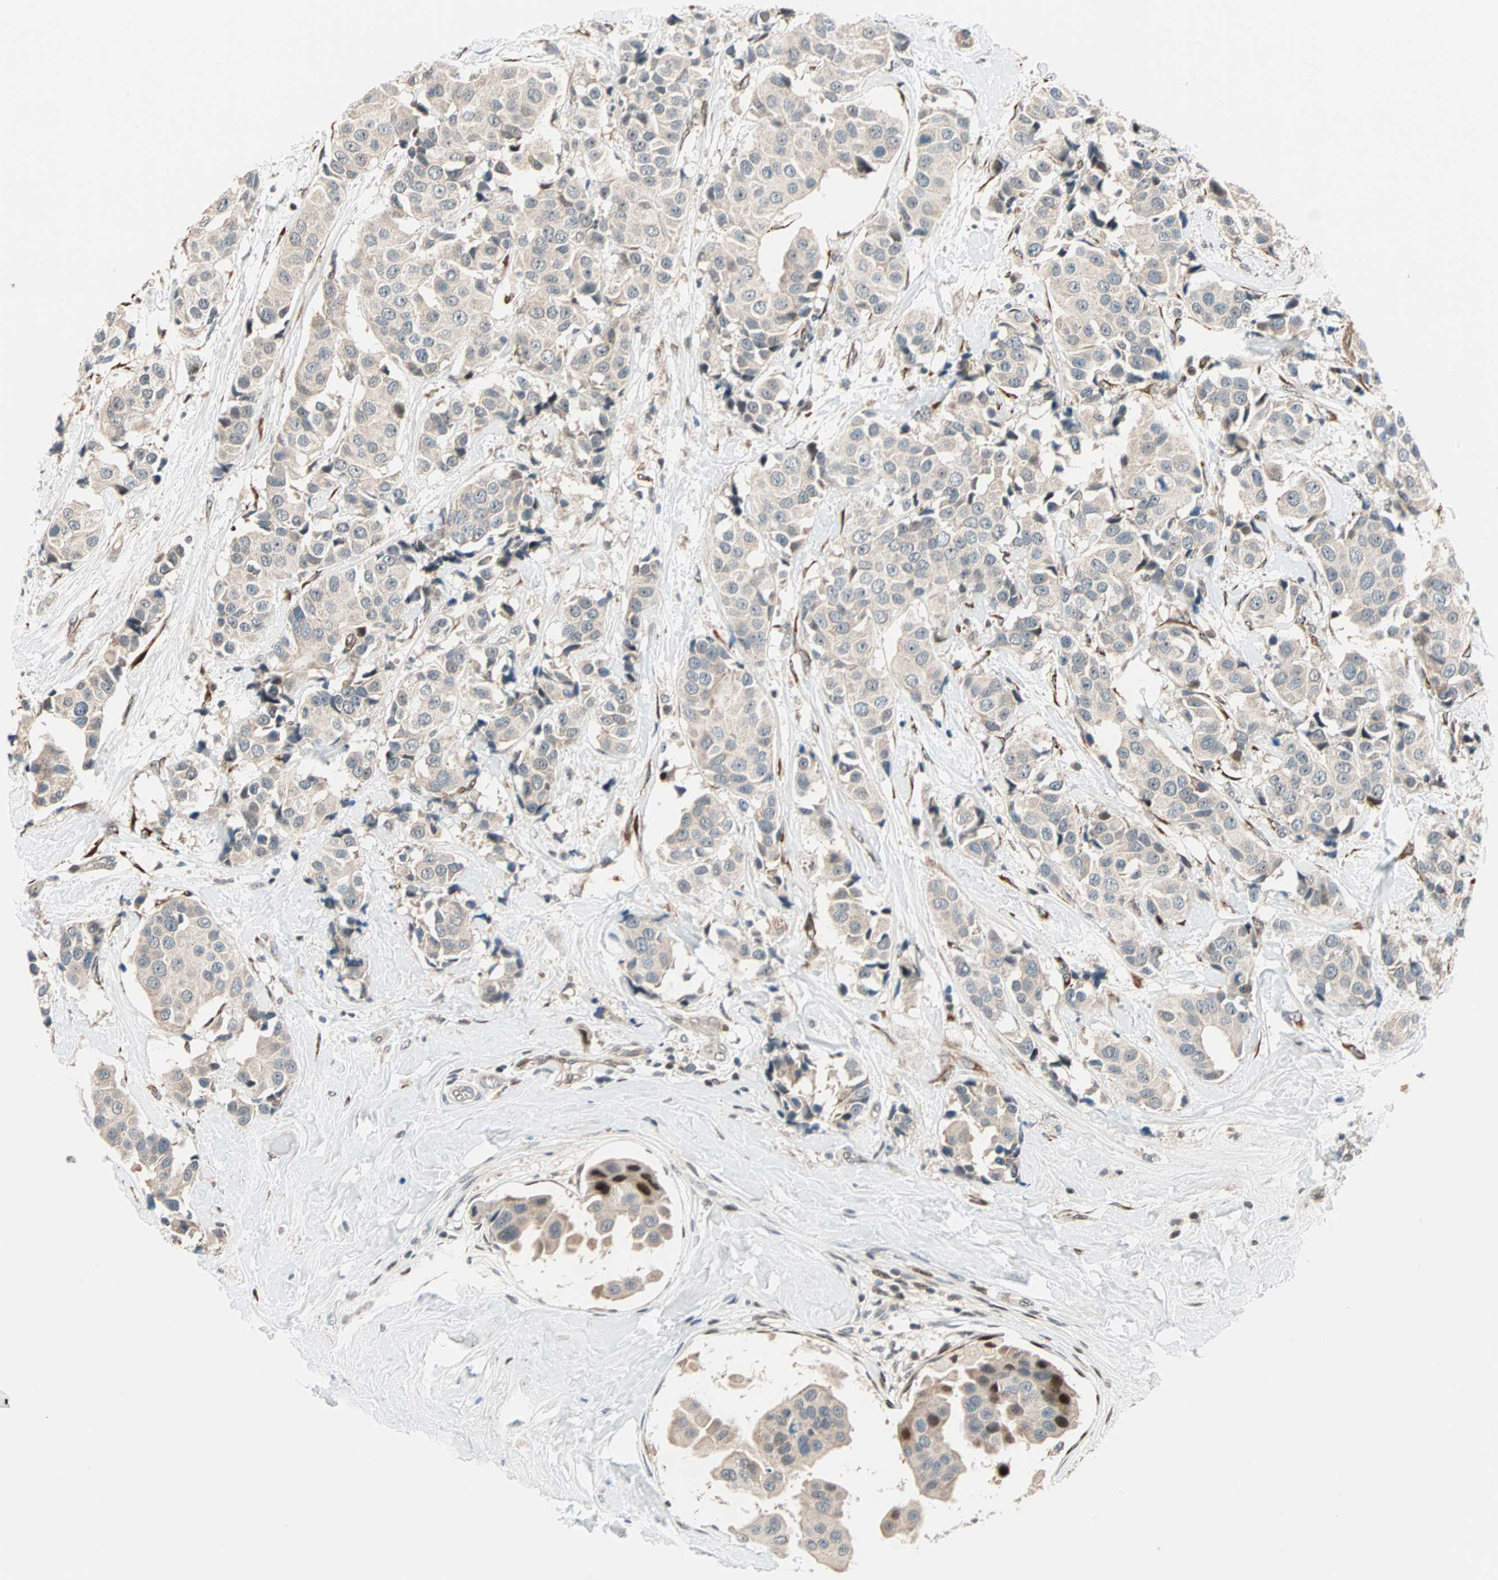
{"staining": {"intensity": "weak", "quantity": ">75%", "location": "cytoplasmic/membranous"}, "tissue": "breast cancer", "cell_type": "Tumor cells", "image_type": "cancer", "snomed": [{"axis": "morphology", "description": "Normal tissue, NOS"}, {"axis": "morphology", "description": "Duct carcinoma"}, {"axis": "topography", "description": "Breast"}], "caption": "Breast cancer (intraductal carcinoma) stained with a protein marker displays weak staining in tumor cells.", "gene": "HECW1", "patient": {"sex": "female", "age": 39}}